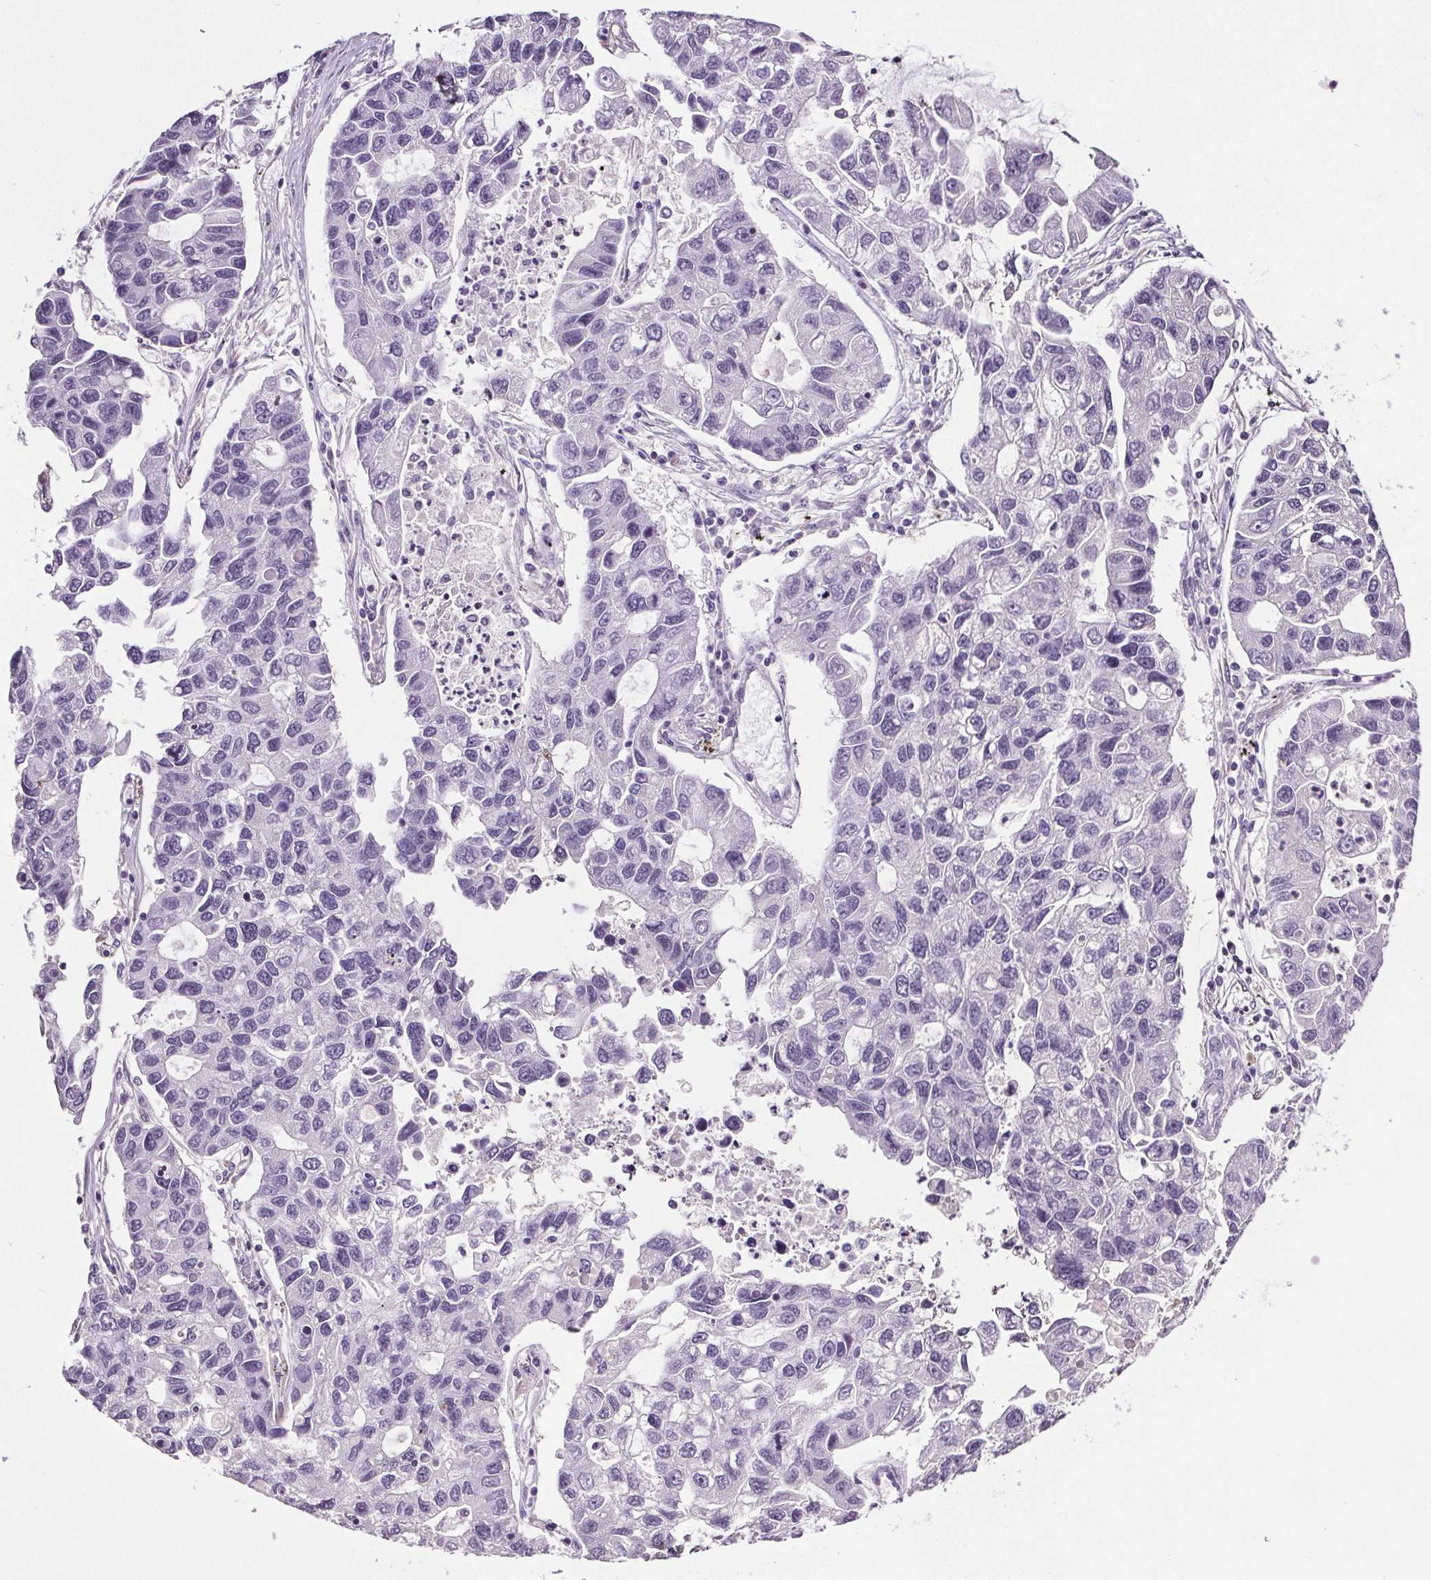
{"staining": {"intensity": "negative", "quantity": "none", "location": "none"}, "tissue": "lung cancer", "cell_type": "Tumor cells", "image_type": "cancer", "snomed": [{"axis": "morphology", "description": "Adenocarcinoma, NOS"}, {"axis": "topography", "description": "Bronchus"}, {"axis": "topography", "description": "Lung"}], "caption": "High power microscopy micrograph of an immunohistochemistry micrograph of lung cancer, revealing no significant expression in tumor cells. (Brightfield microscopy of DAB immunohistochemistry at high magnification).", "gene": "GPIHBP1", "patient": {"sex": "female", "age": 51}}